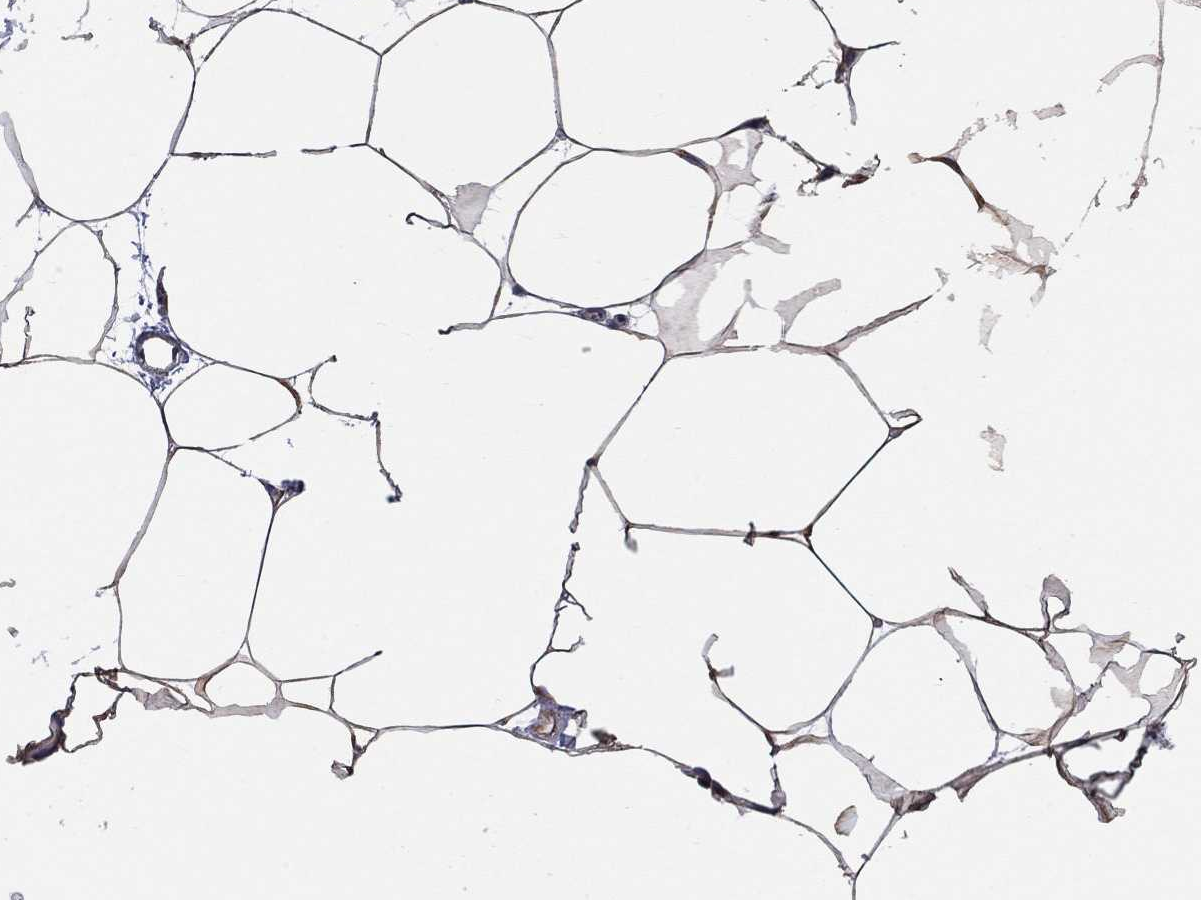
{"staining": {"intensity": "weak", "quantity": ">75%", "location": "cytoplasmic/membranous"}, "tissue": "breast", "cell_type": "Adipocytes", "image_type": "normal", "snomed": [{"axis": "morphology", "description": "Normal tissue, NOS"}, {"axis": "topography", "description": "Breast"}], "caption": "Immunohistochemical staining of normal human breast displays >75% levels of weak cytoplasmic/membranous protein staining in approximately >75% of adipocytes.", "gene": "CAMKK2", "patient": {"sex": "female", "age": 32}}